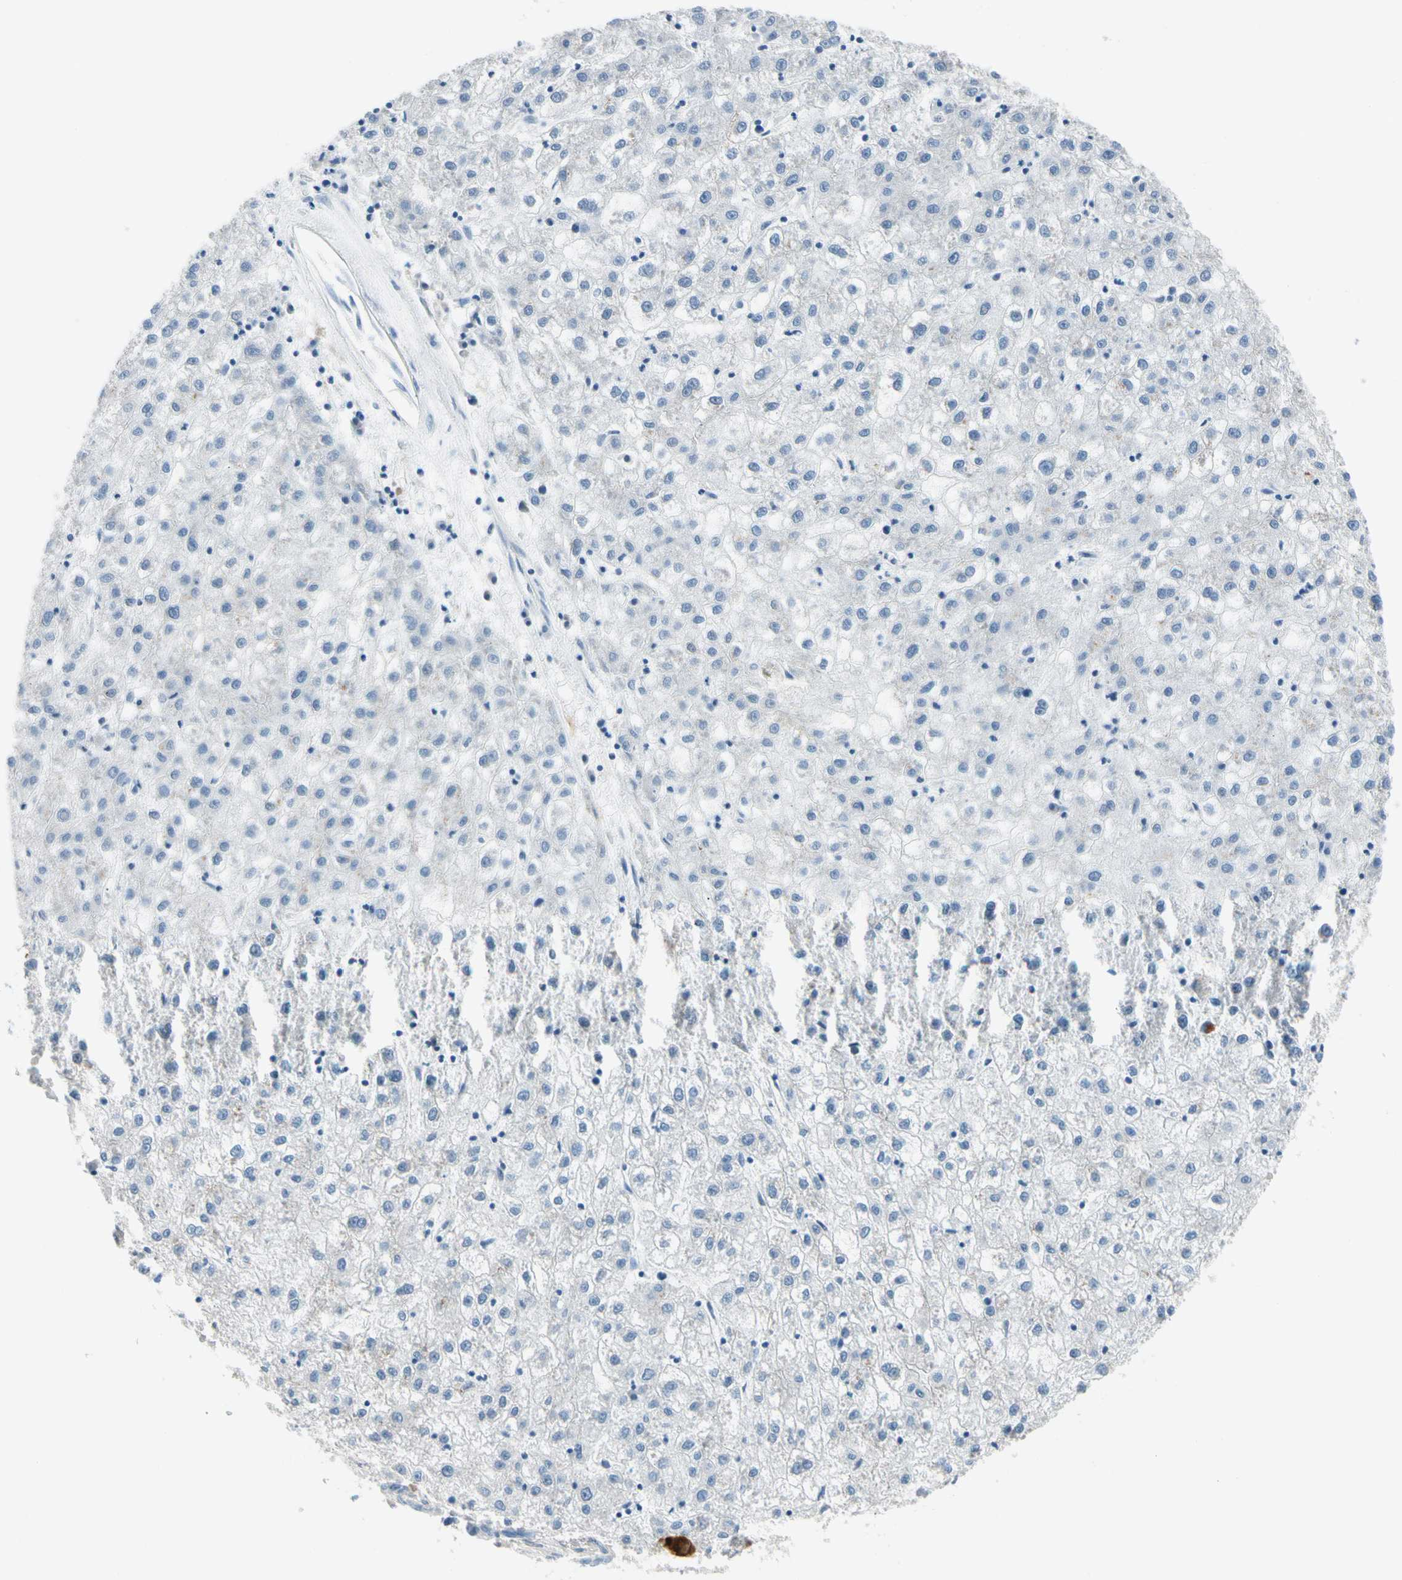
{"staining": {"intensity": "negative", "quantity": "none", "location": "none"}, "tissue": "liver cancer", "cell_type": "Tumor cells", "image_type": "cancer", "snomed": [{"axis": "morphology", "description": "Carcinoma, Hepatocellular, NOS"}, {"axis": "topography", "description": "Liver"}], "caption": "This image is of liver cancer stained with immunohistochemistry (IHC) to label a protein in brown with the nuclei are counter-stained blue. There is no positivity in tumor cells.", "gene": "SERPIND1", "patient": {"sex": "male", "age": 72}}